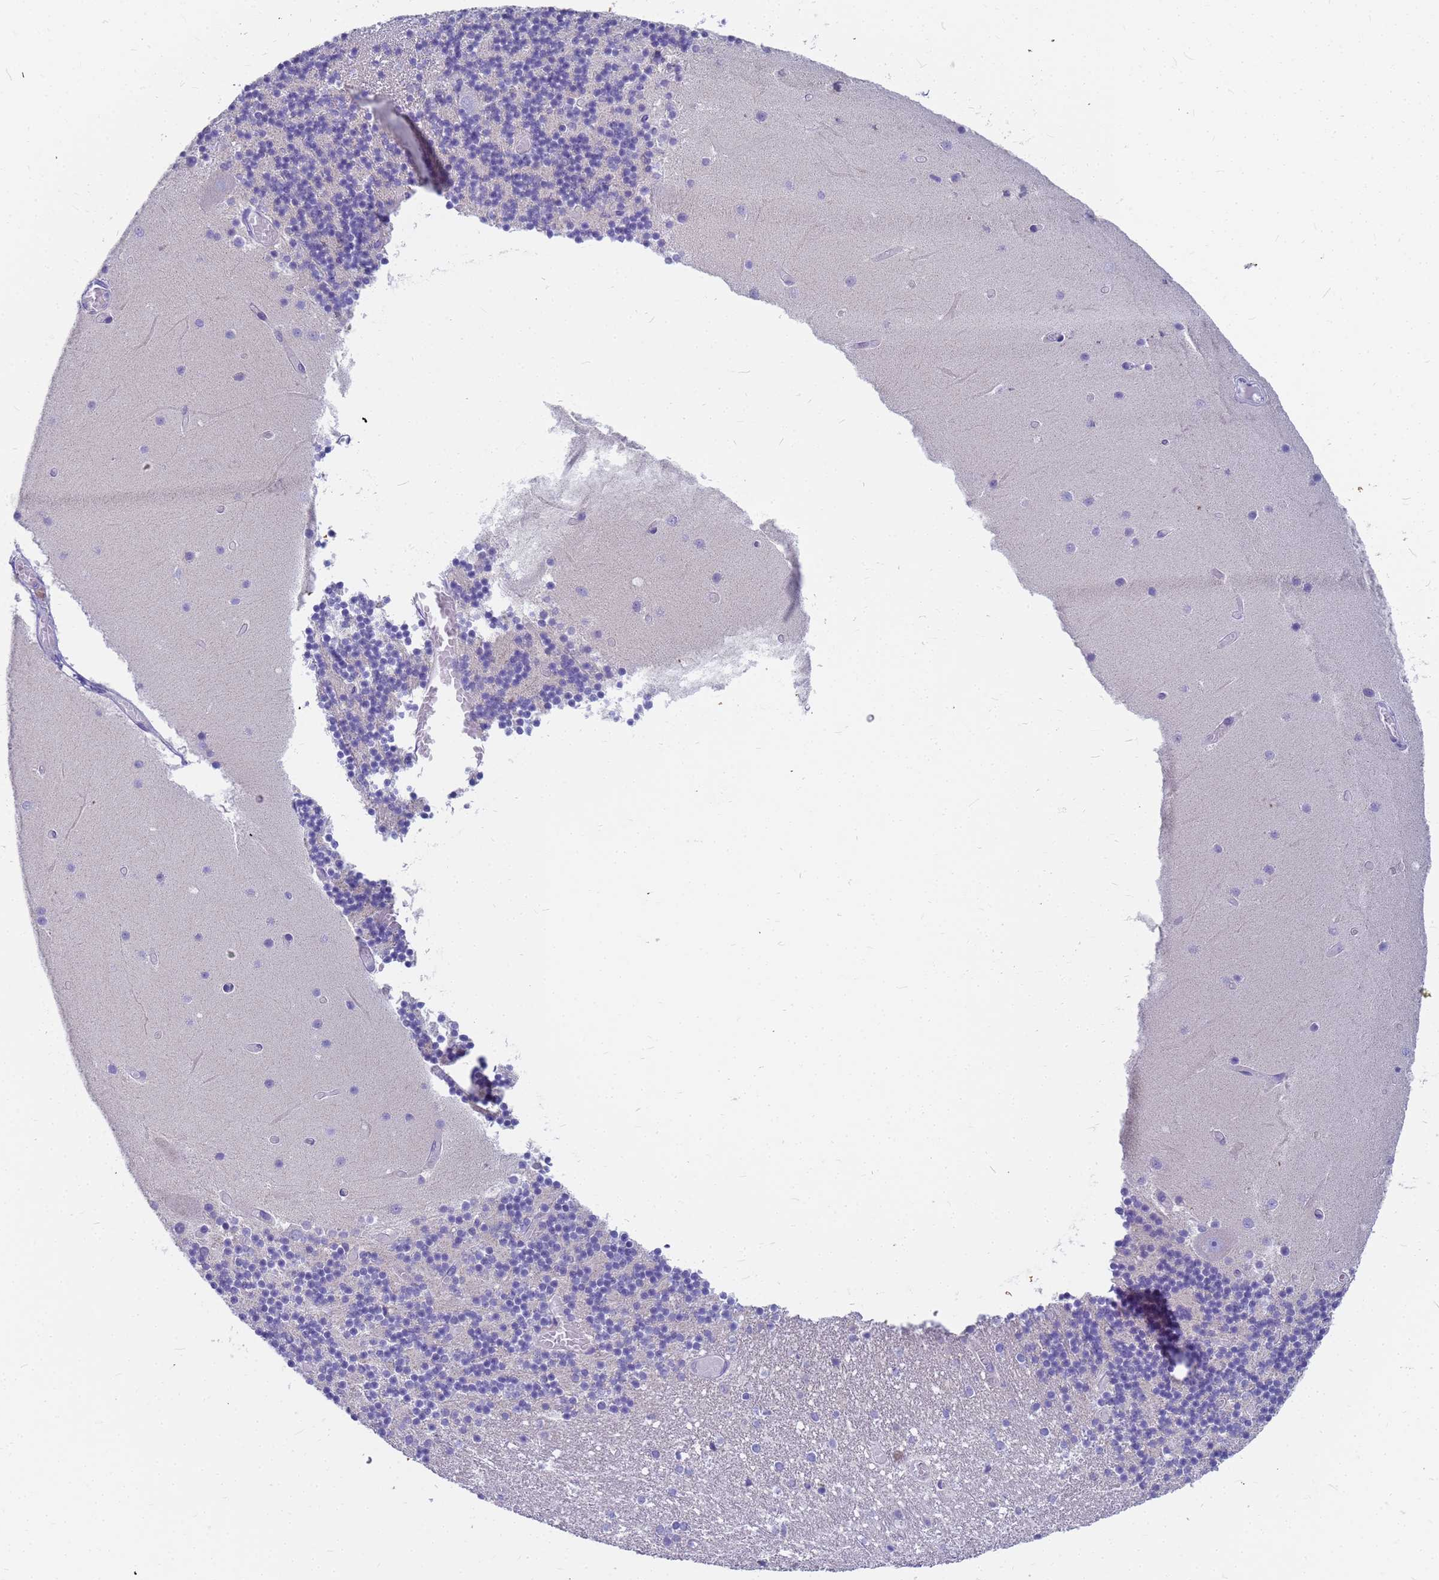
{"staining": {"intensity": "negative", "quantity": "none", "location": "none"}, "tissue": "cerebellum", "cell_type": "Cells in granular layer", "image_type": "normal", "snomed": [{"axis": "morphology", "description": "Normal tissue, NOS"}, {"axis": "topography", "description": "Cerebellum"}], "caption": "An image of cerebellum stained for a protein displays no brown staining in cells in granular layer. The staining was performed using DAB to visualize the protein expression in brown, while the nuclei were stained in blue with hematoxylin (Magnification: 20x).", "gene": "RNASE2", "patient": {"sex": "female", "age": 28}}